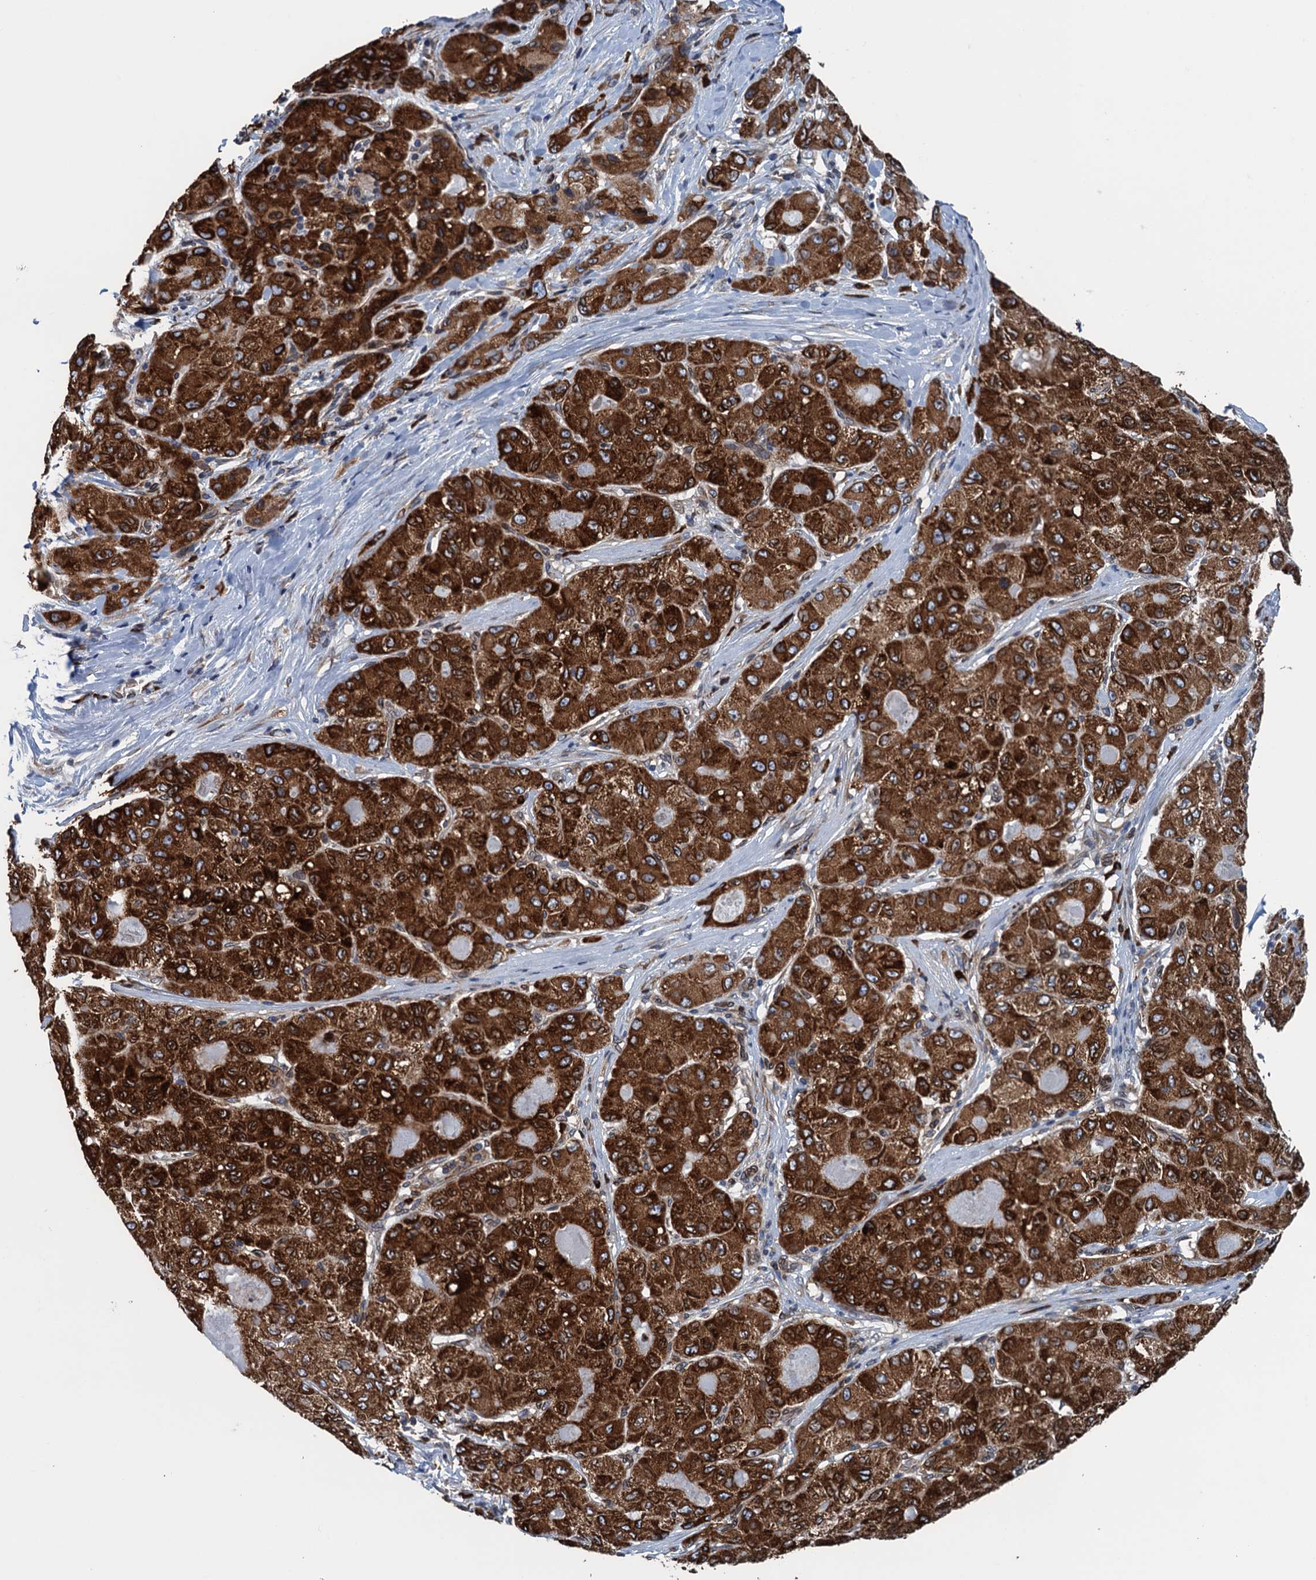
{"staining": {"intensity": "strong", "quantity": ">75%", "location": "cytoplasmic/membranous"}, "tissue": "liver cancer", "cell_type": "Tumor cells", "image_type": "cancer", "snomed": [{"axis": "morphology", "description": "Carcinoma, Hepatocellular, NOS"}, {"axis": "topography", "description": "Liver"}], "caption": "Strong cytoplasmic/membranous protein staining is present in approximately >75% of tumor cells in hepatocellular carcinoma (liver). (brown staining indicates protein expression, while blue staining denotes nuclei).", "gene": "TMEM205", "patient": {"sex": "male", "age": 80}}